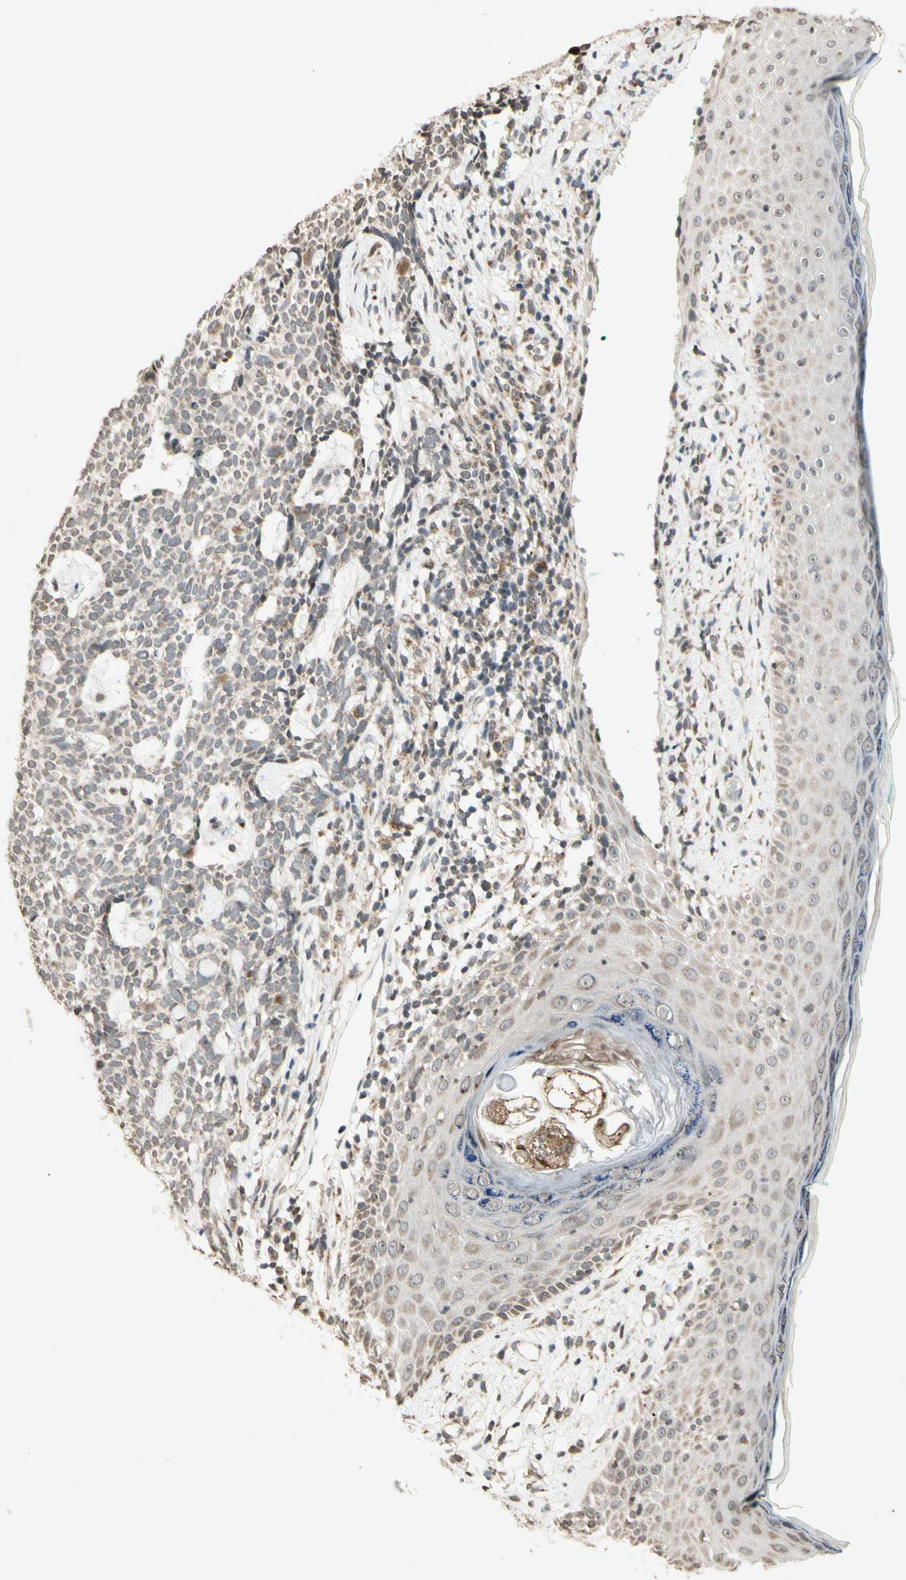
{"staining": {"intensity": "weak", "quantity": "25%-75%", "location": "cytoplasmic/membranous"}, "tissue": "skin cancer", "cell_type": "Tumor cells", "image_type": "cancer", "snomed": [{"axis": "morphology", "description": "Basal cell carcinoma"}, {"axis": "topography", "description": "Skin"}], "caption": "Approximately 25%-75% of tumor cells in human skin cancer reveal weak cytoplasmic/membranous protein staining as visualized by brown immunohistochemical staining.", "gene": "CCNI", "patient": {"sex": "female", "age": 84}}